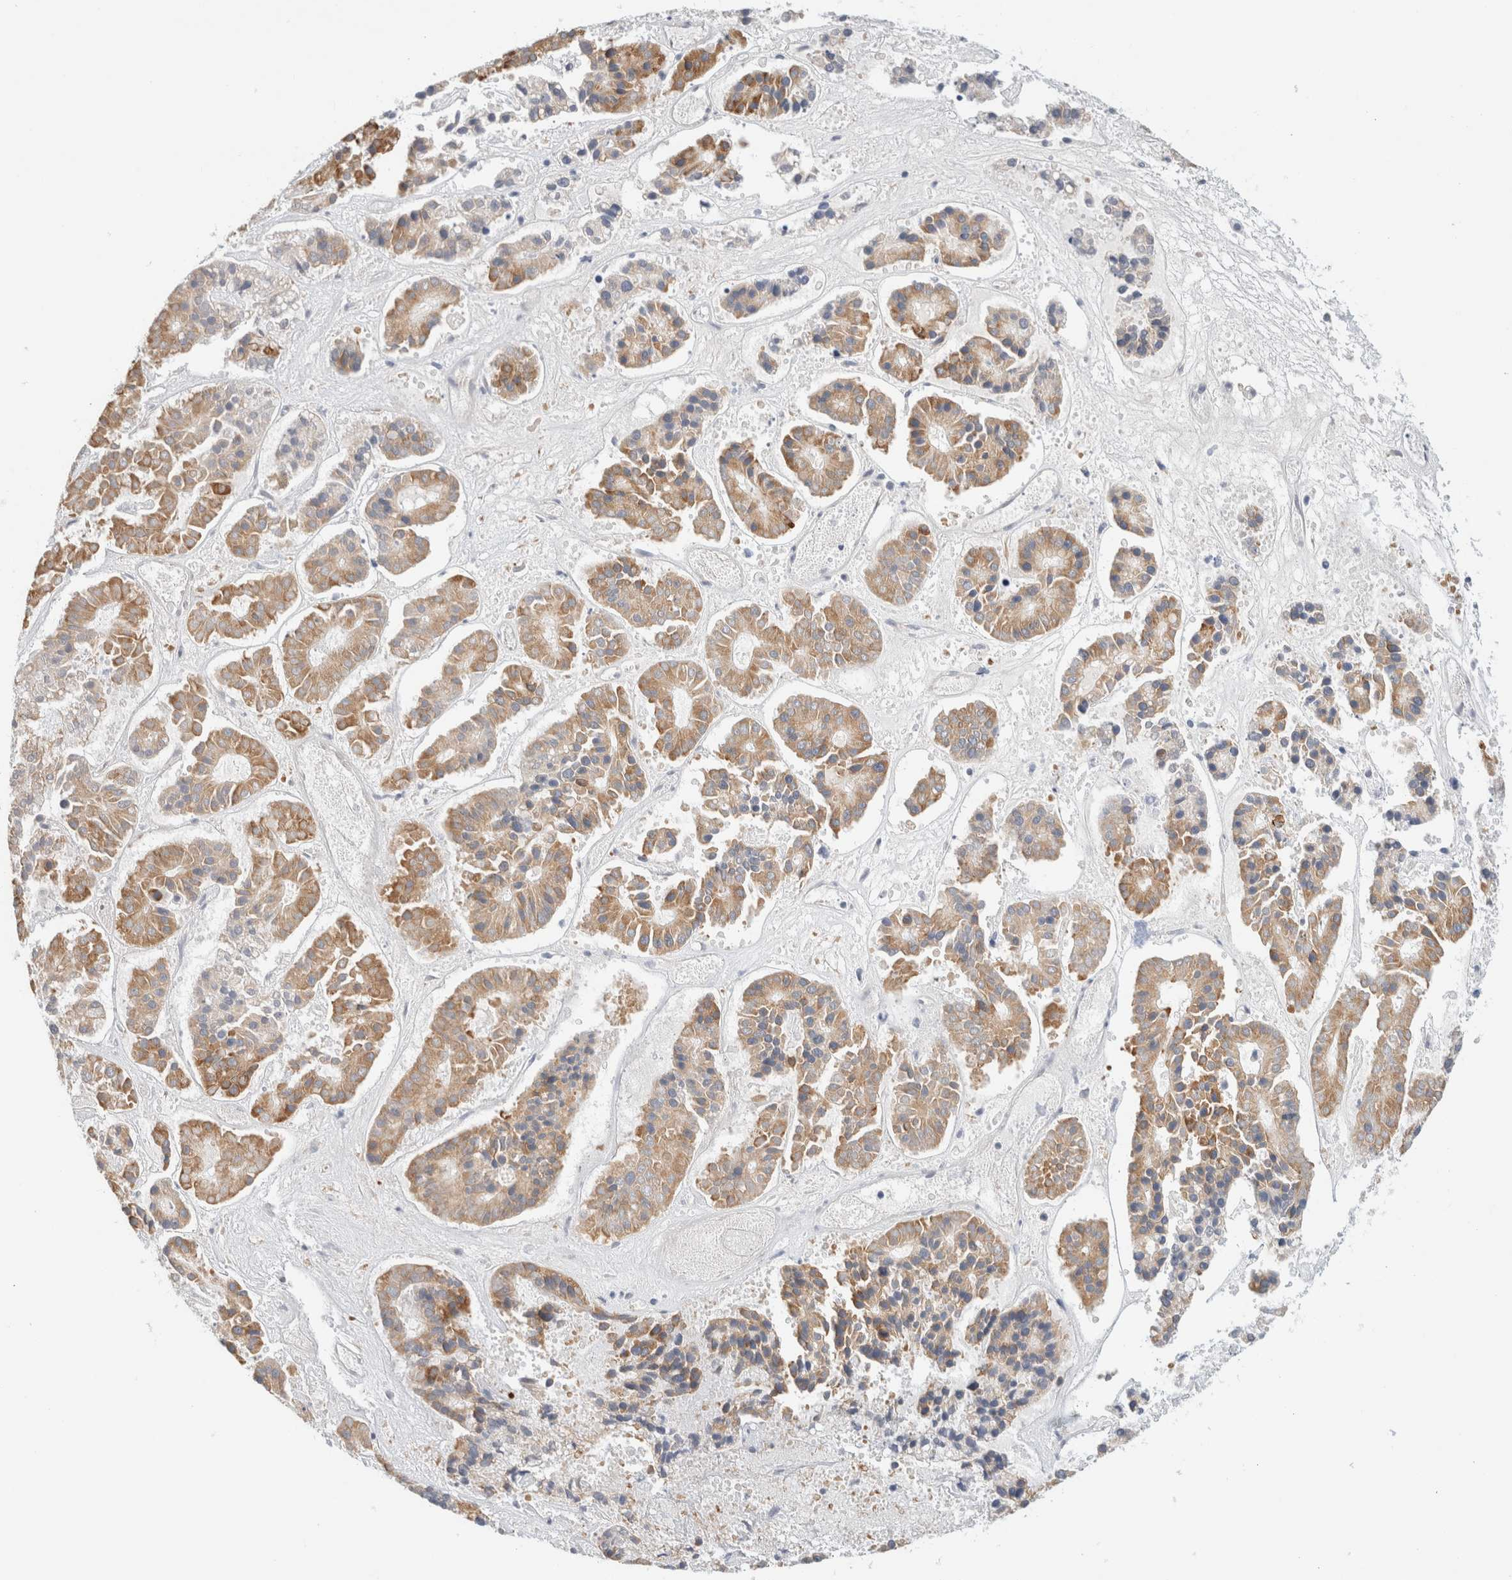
{"staining": {"intensity": "moderate", "quantity": ">75%", "location": "cytoplasmic/membranous"}, "tissue": "pancreatic cancer", "cell_type": "Tumor cells", "image_type": "cancer", "snomed": [{"axis": "morphology", "description": "Adenocarcinoma, NOS"}, {"axis": "topography", "description": "Pancreas"}], "caption": "An image of pancreatic adenocarcinoma stained for a protein displays moderate cytoplasmic/membranous brown staining in tumor cells.", "gene": "CSK", "patient": {"sex": "male", "age": 50}}